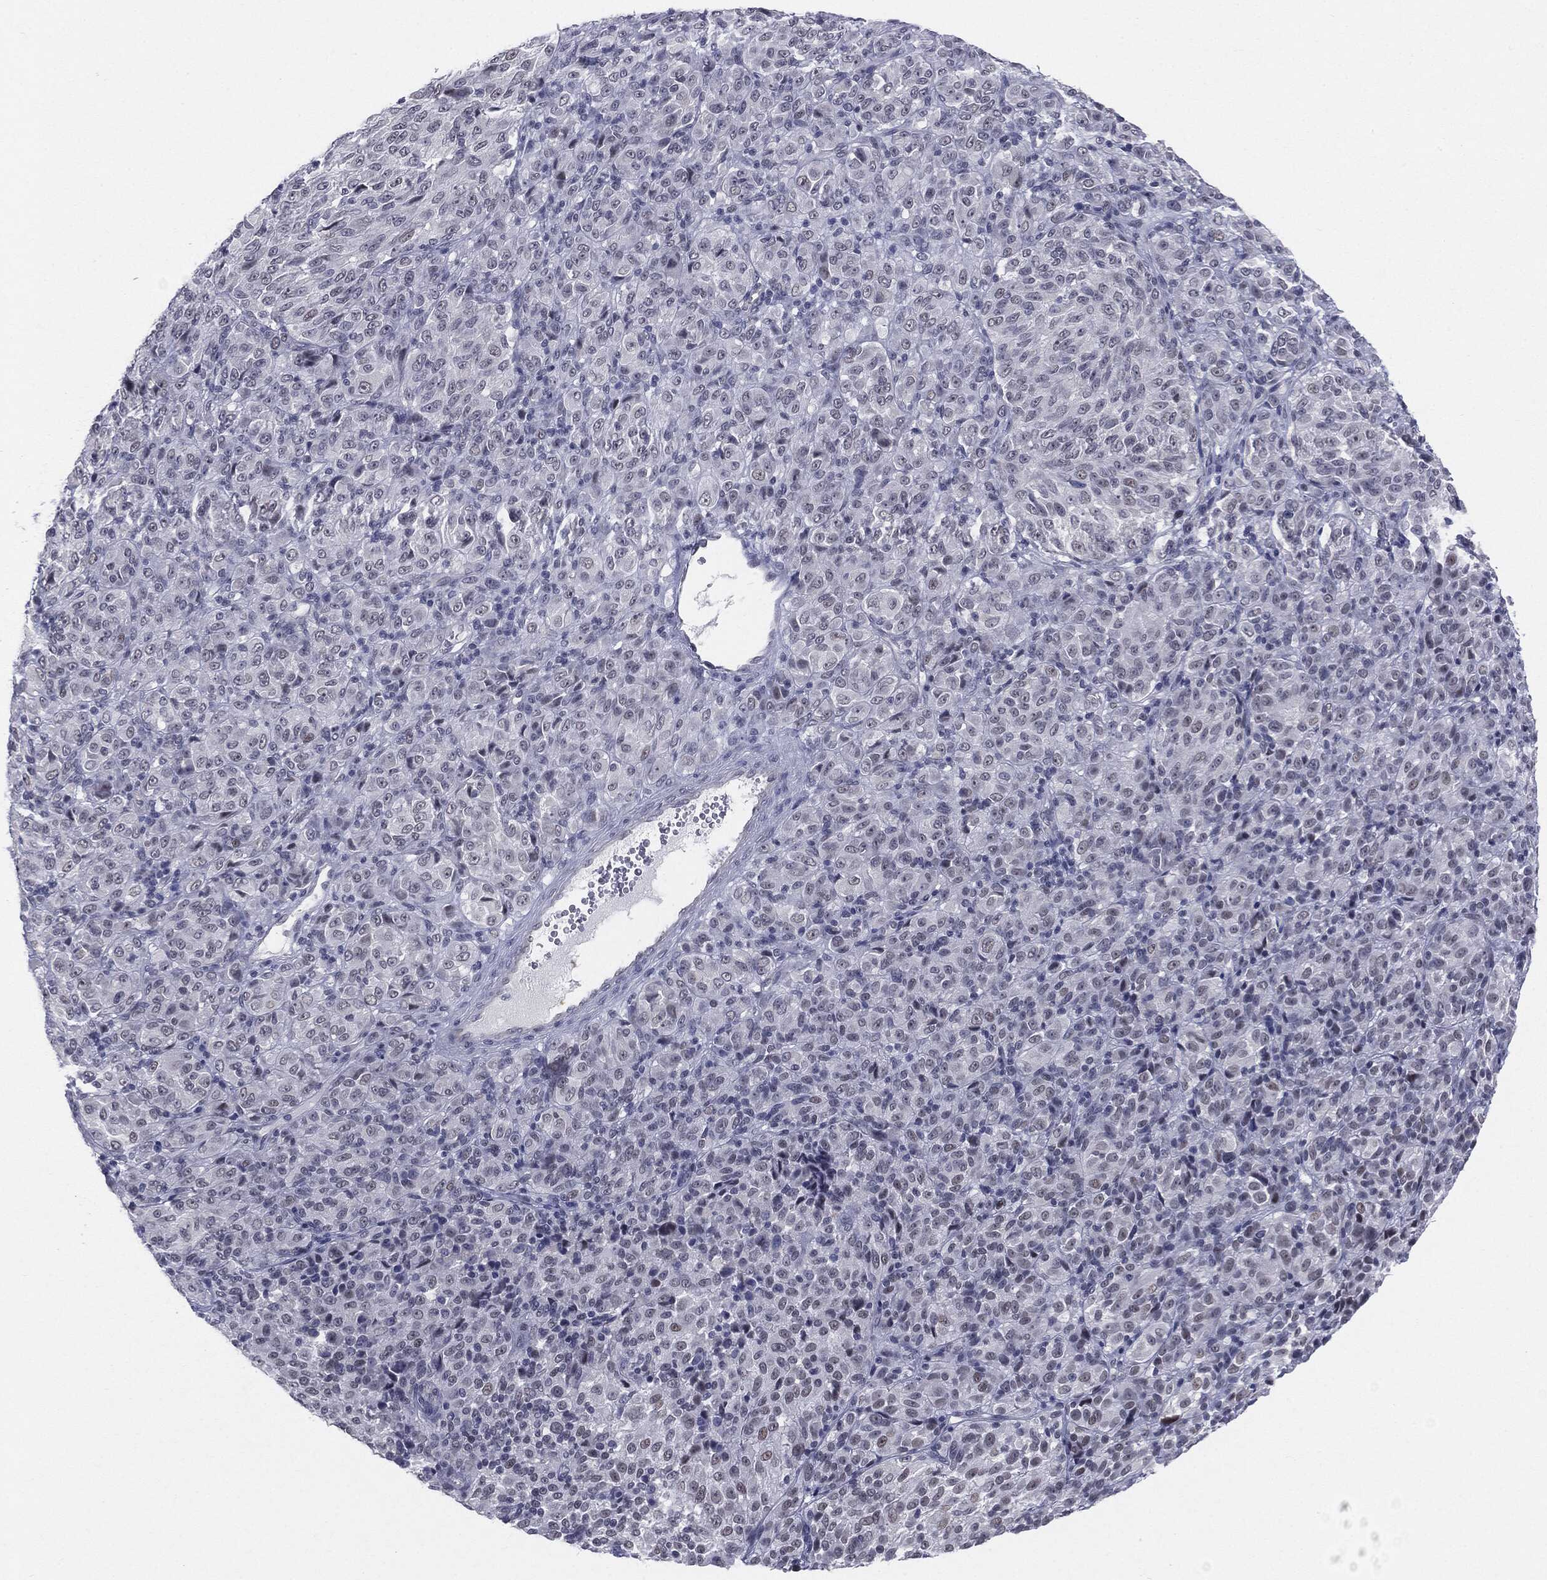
{"staining": {"intensity": "negative", "quantity": "none", "location": "none"}, "tissue": "melanoma", "cell_type": "Tumor cells", "image_type": "cancer", "snomed": [{"axis": "morphology", "description": "Malignant melanoma, Metastatic site"}, {"axis": "topography", "description": "Brain"}], "caption": "IHC histopathology image of neoplastic tissue: malignant melanoma (metastatic site) stained with DAB displays no significant protein positivity in tumor cells.", "gene": "SLC5A5", "patient": {"sex": "female", "age": 56}}